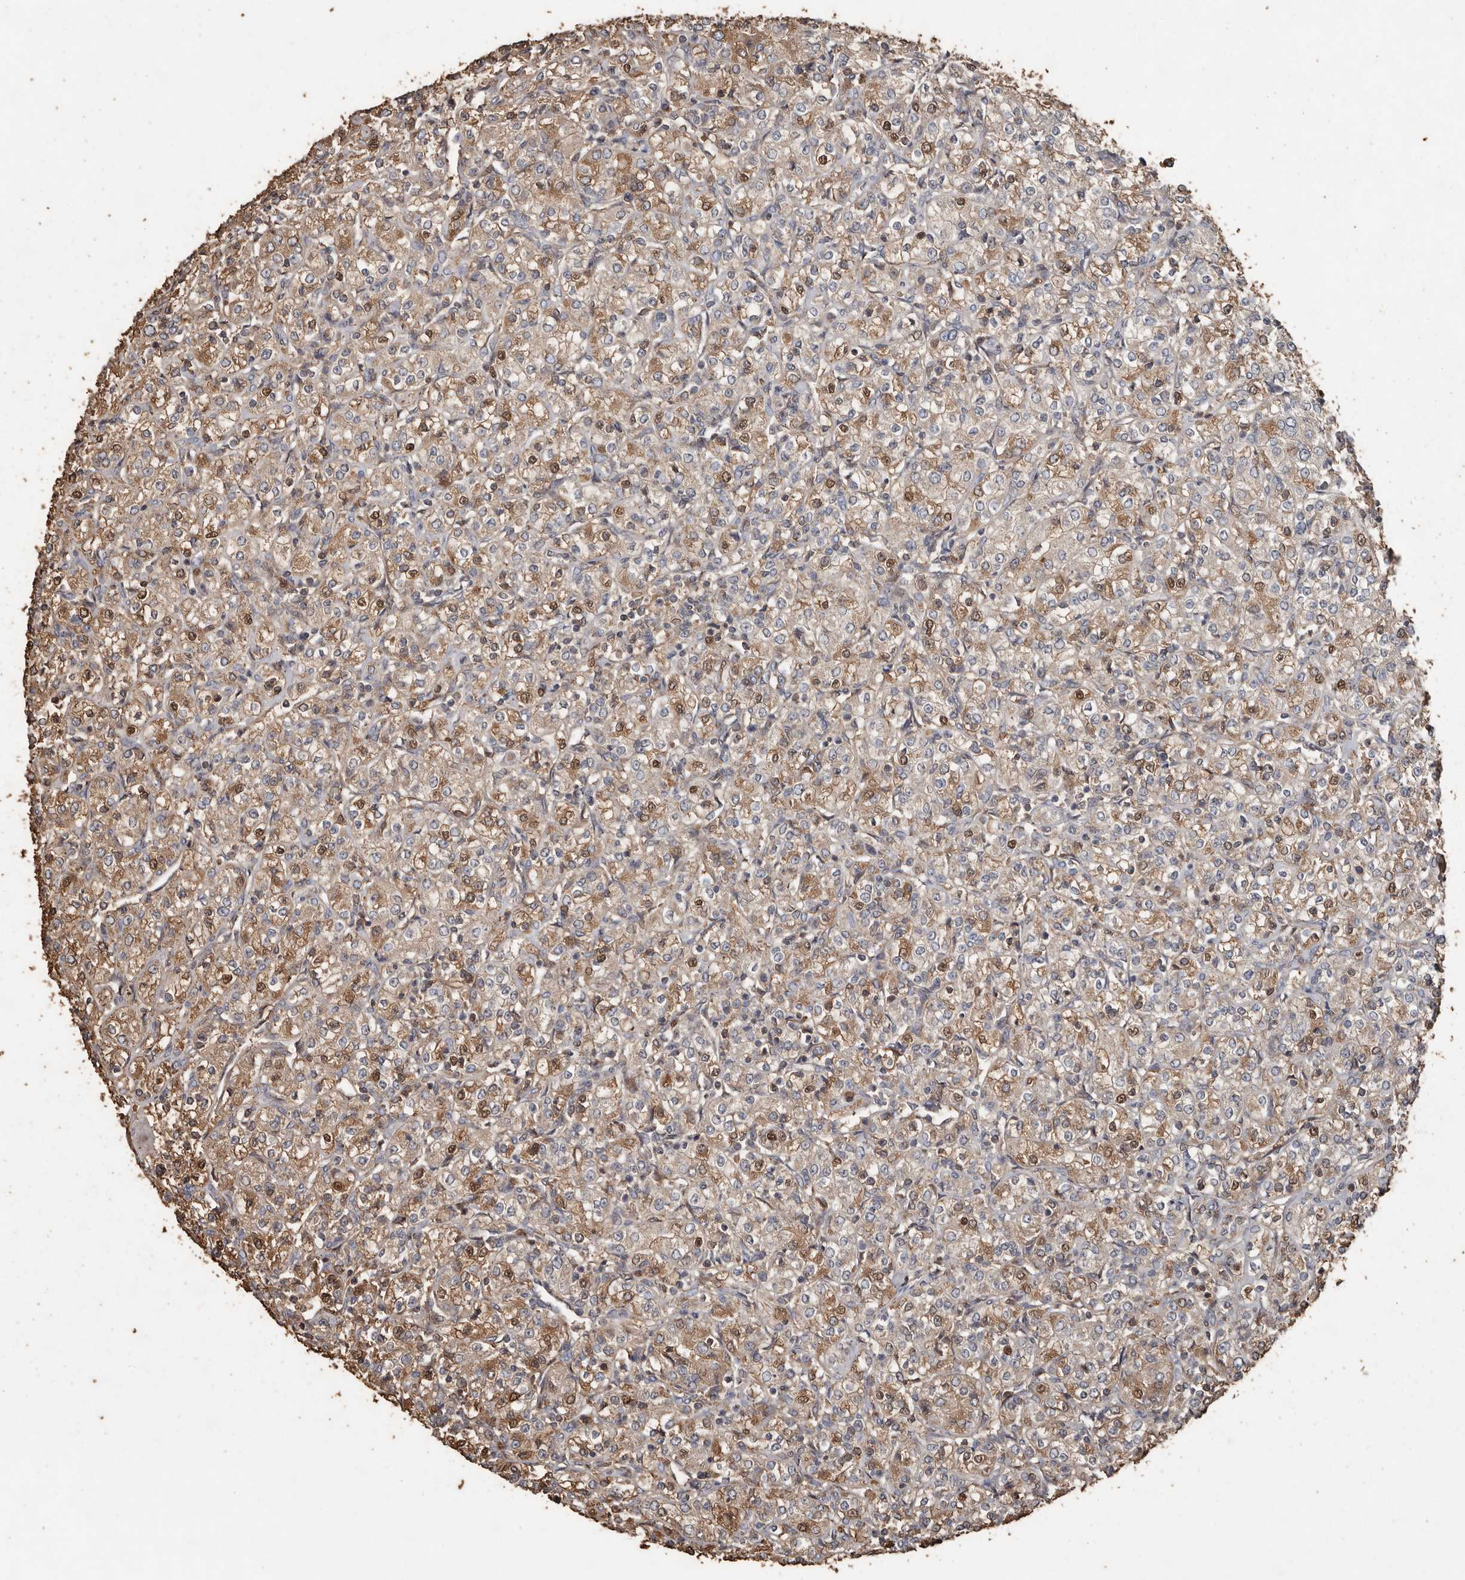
{"staining": {"intensity": "moderate", "quantity": "25%-75%", "location": "cytoplasmic/membranous,nuclear"}, "tissue": "renal cancer", "cell_type": "Tumor cells", "image_type": "cancer", "snomed": [{"axis": "morphology", "description": "Adenocarcinoma, NOS"}, {"axis": "topography", "description": "Kidney"}], "caption": "Renal cancer stained for a protein reveals moderate cytoplasmic/membranous and nuclear positivity in tumor cells. The staining is performed using DAB (3,3'-diaminobenzidine) brown chromogen to label protein expression. The nuclei are counter-stained blue using hematoxylin.", "gene": "RANBP17", "patient": {"sex": "male", "age": 77}}